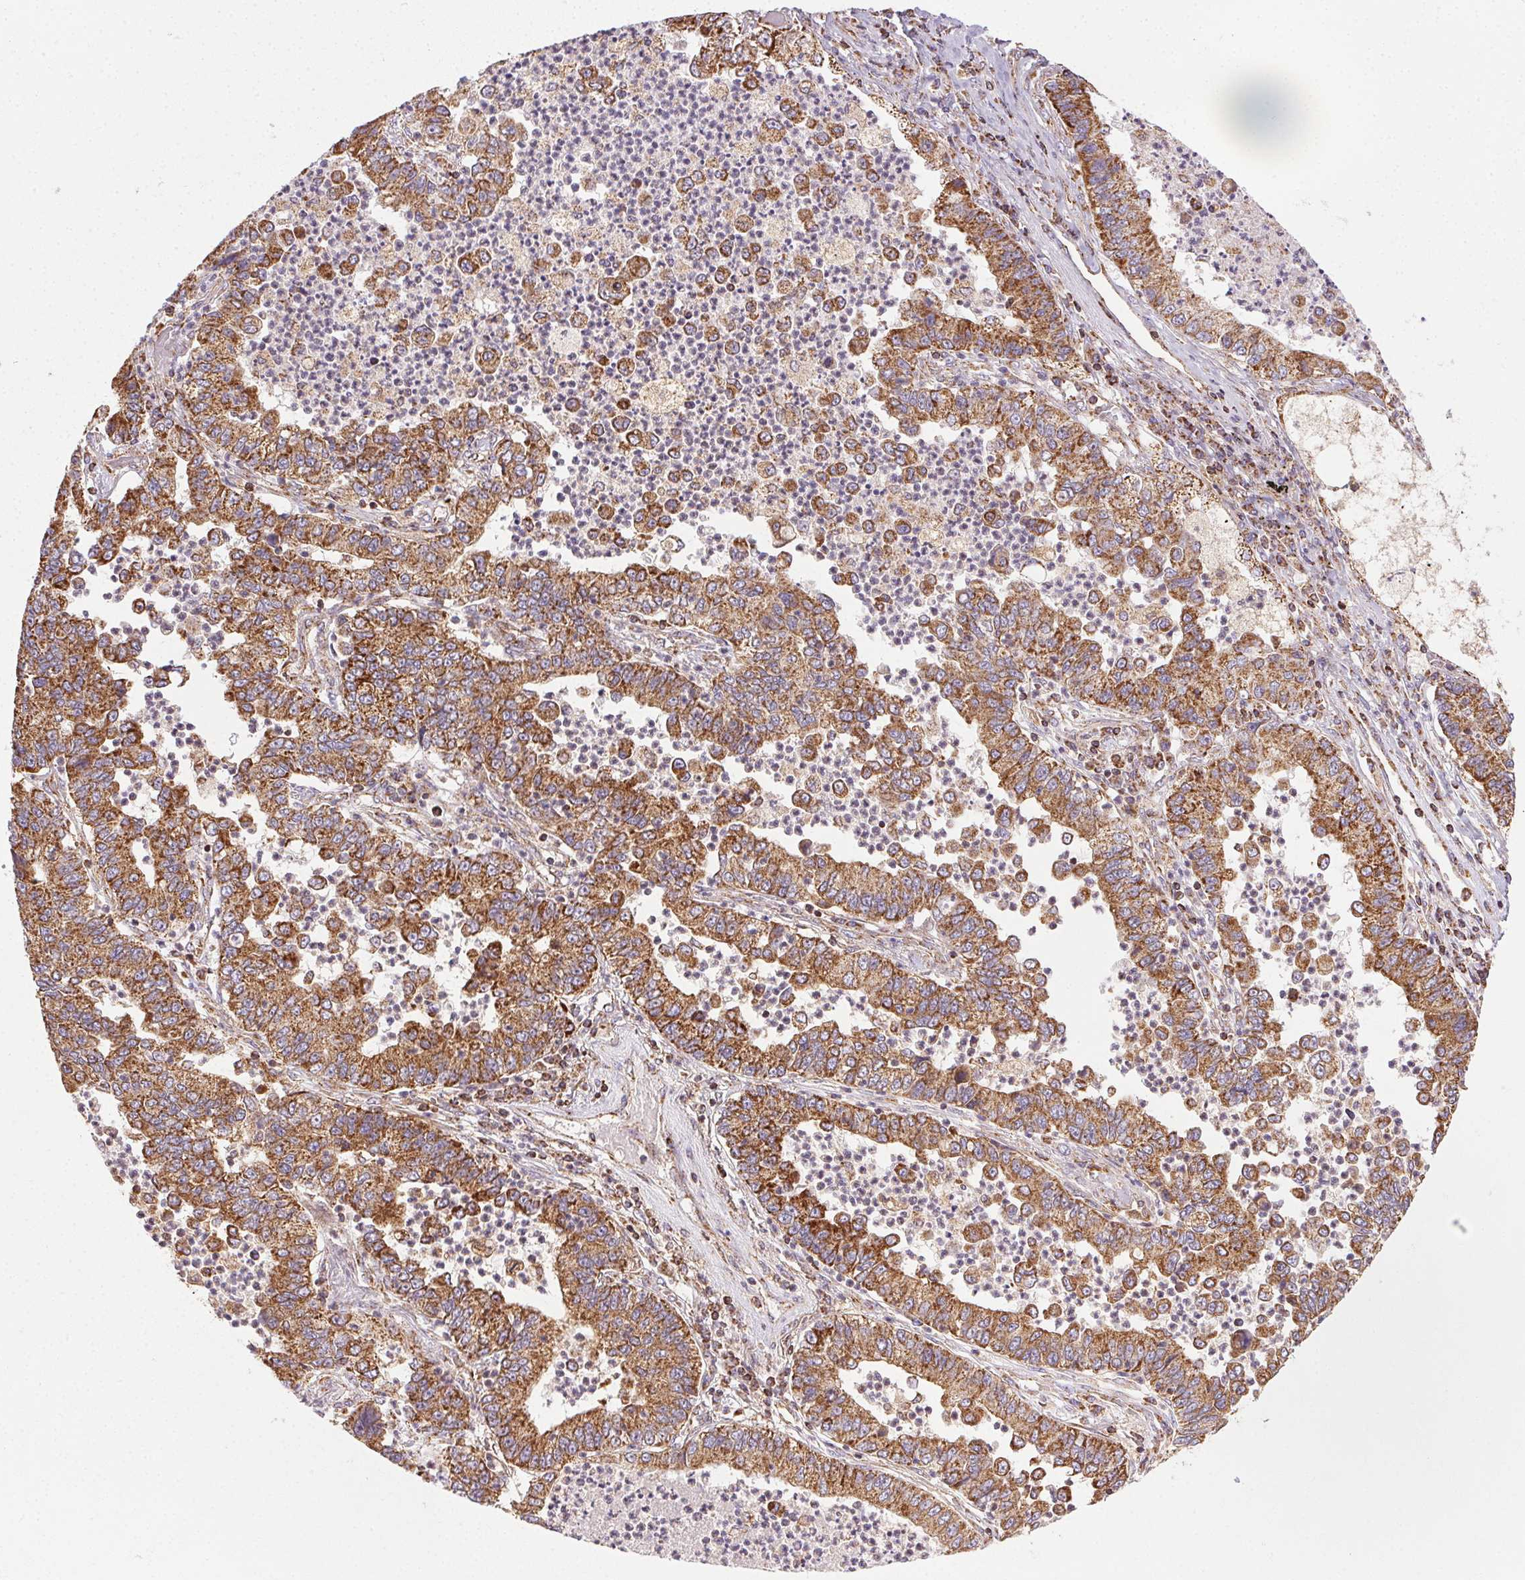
{"staining": {"intensity": "strong", "quantity": ">75%", "location": "cytoplasmic/membranous"}, "tissue": "lung cancer", "cell_type": "Tumor cells", "image_type": "cancer", "snomed": [{"axis": "morphology", "description": "Adenocarcinoma, NOS"}, {"axis": "topography", "description": "Lung"}], "caption": "The immunohistochemical stain labels strong cytoplasmic/membranous staining in tumor cells of lung cancer tissue.", "gene": "CLPB", "patient": {"sex": "female", "age": 57}}